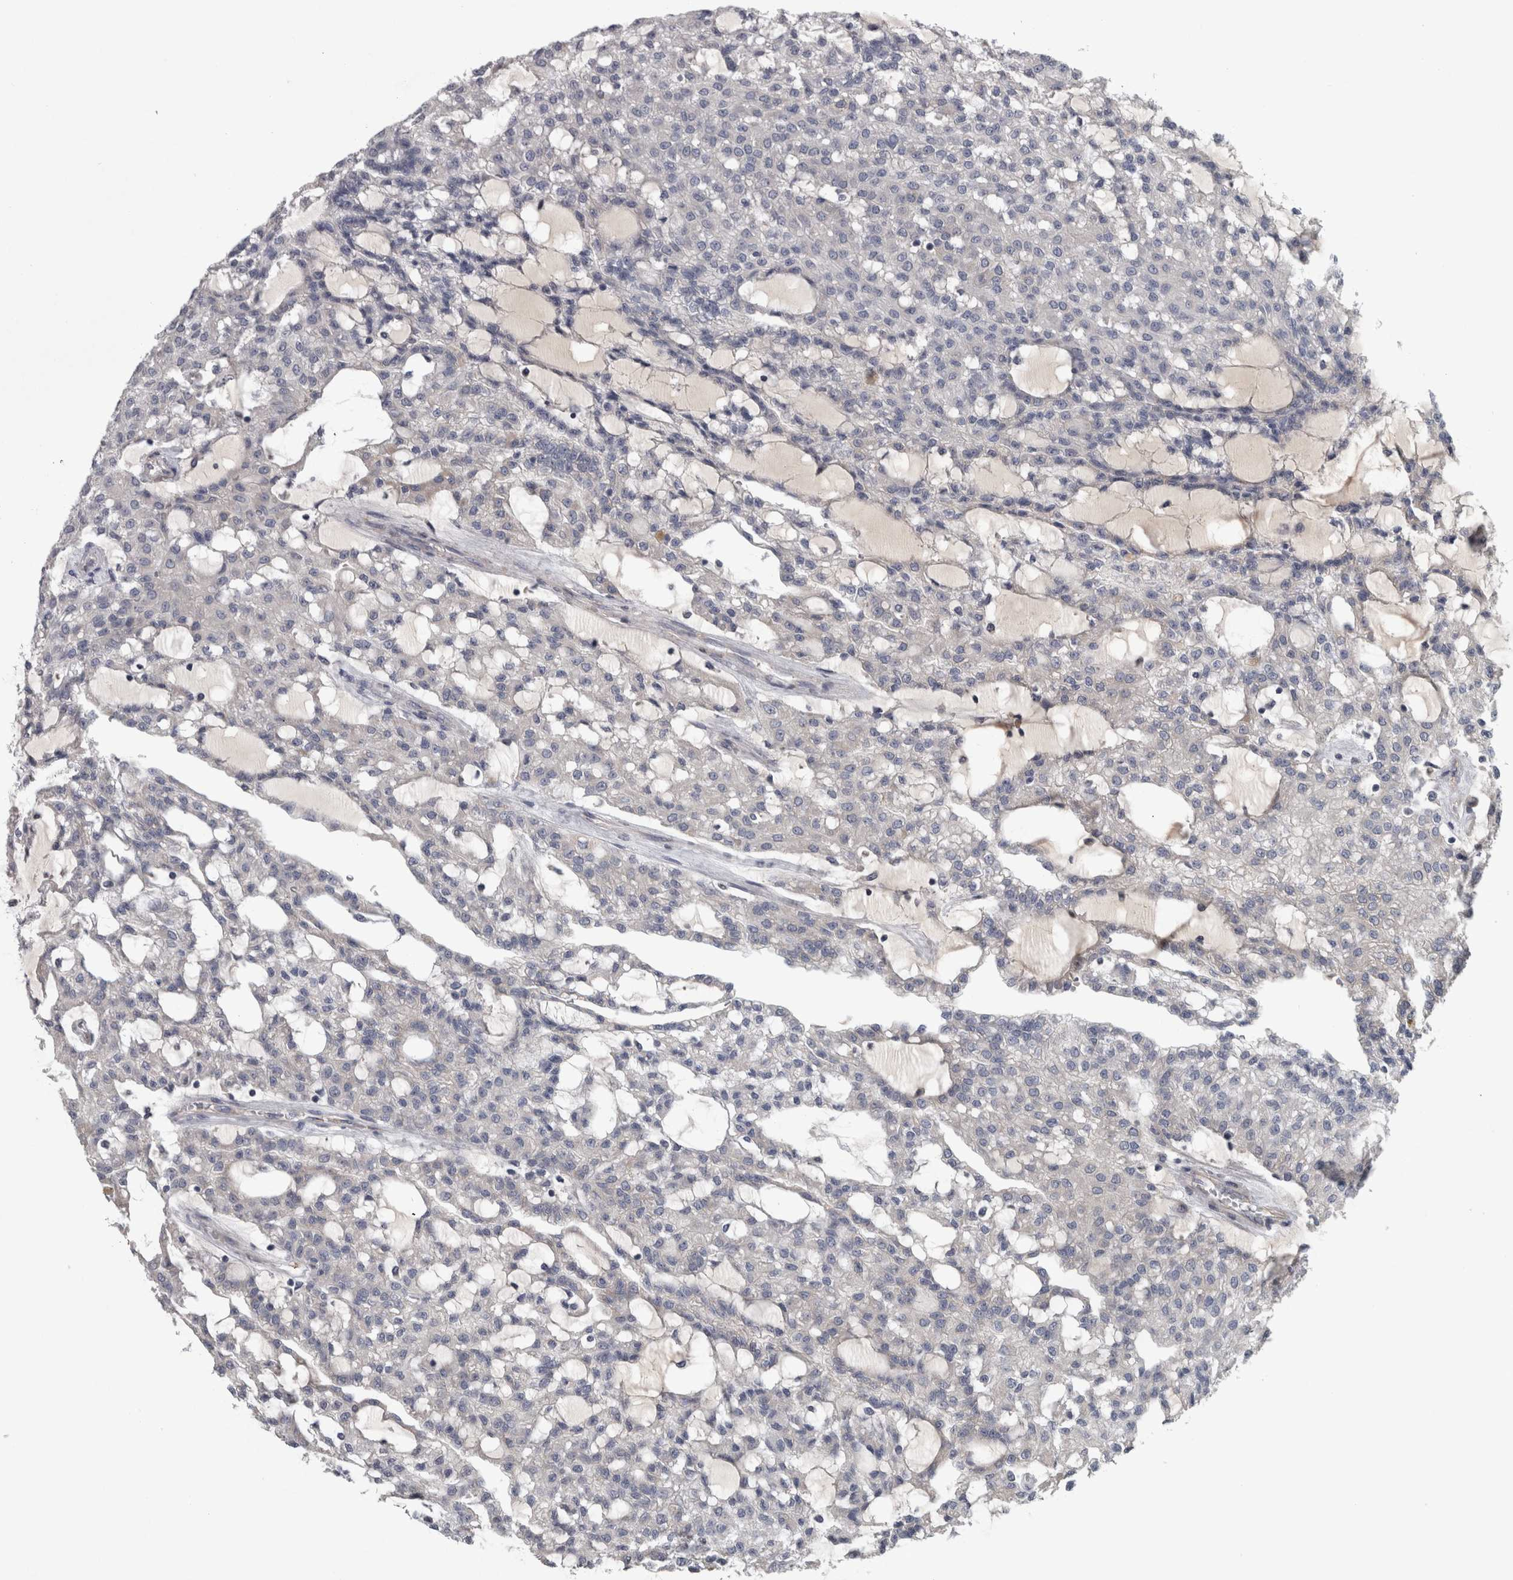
{"staining": {"intensity": "negative", "quantity": "none", "location": "none"}, "tissue": "renal cancer", "cell_type": "Tumor cells", "image_type": "cancer", "snomed": [{"axis": "morphology", "description": "Adenocarcinoma, NOS"}, {"axis": "topography", "description": "Kidney"}], "caption": "Micrograph shows no significant protein positivity in tumor cells of renal cancer (adenocarcinoma).", "gene": "DBT", "patient": {"sex": "male", "age": 63}}